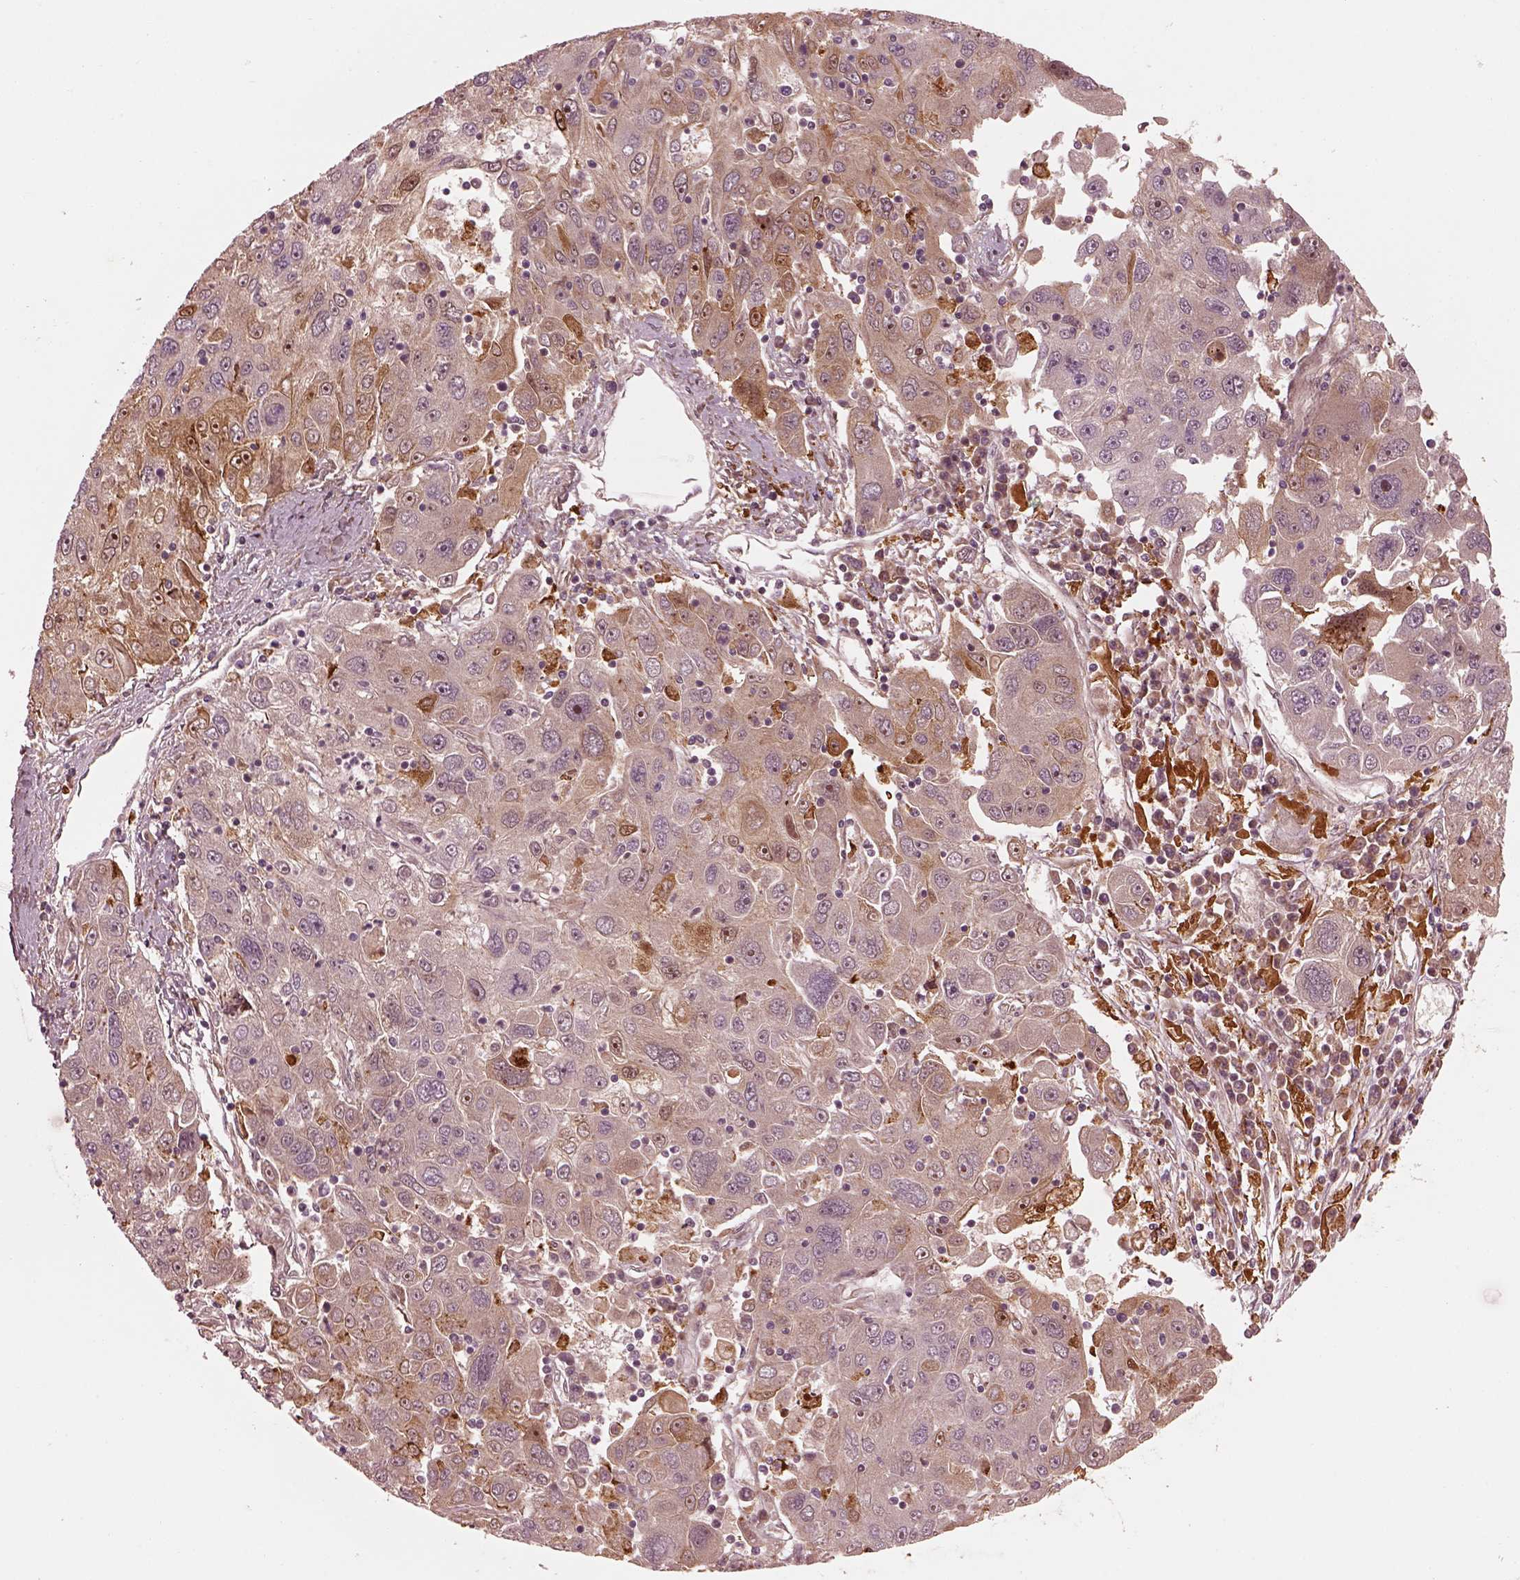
{"staining": {"intensity": "weak", "quantity": "<25%", "location": "cytoplasmic/membranous"}, "tissue": "stomach cancer", "cell_type": "Tumor cells", "image_type": "cancer", "snomed": [{"axis": "morphology", "description": "Adenocarcinoma, NOS"}, {"axis": "topography", "description": "Stomach"}], "caption": "Stomach cancer was stained to show a protein in brown. There is no significant staining in tumor cells.", "gene": "EFEMP1", "patient": {"sex": "male", "age": 56}}